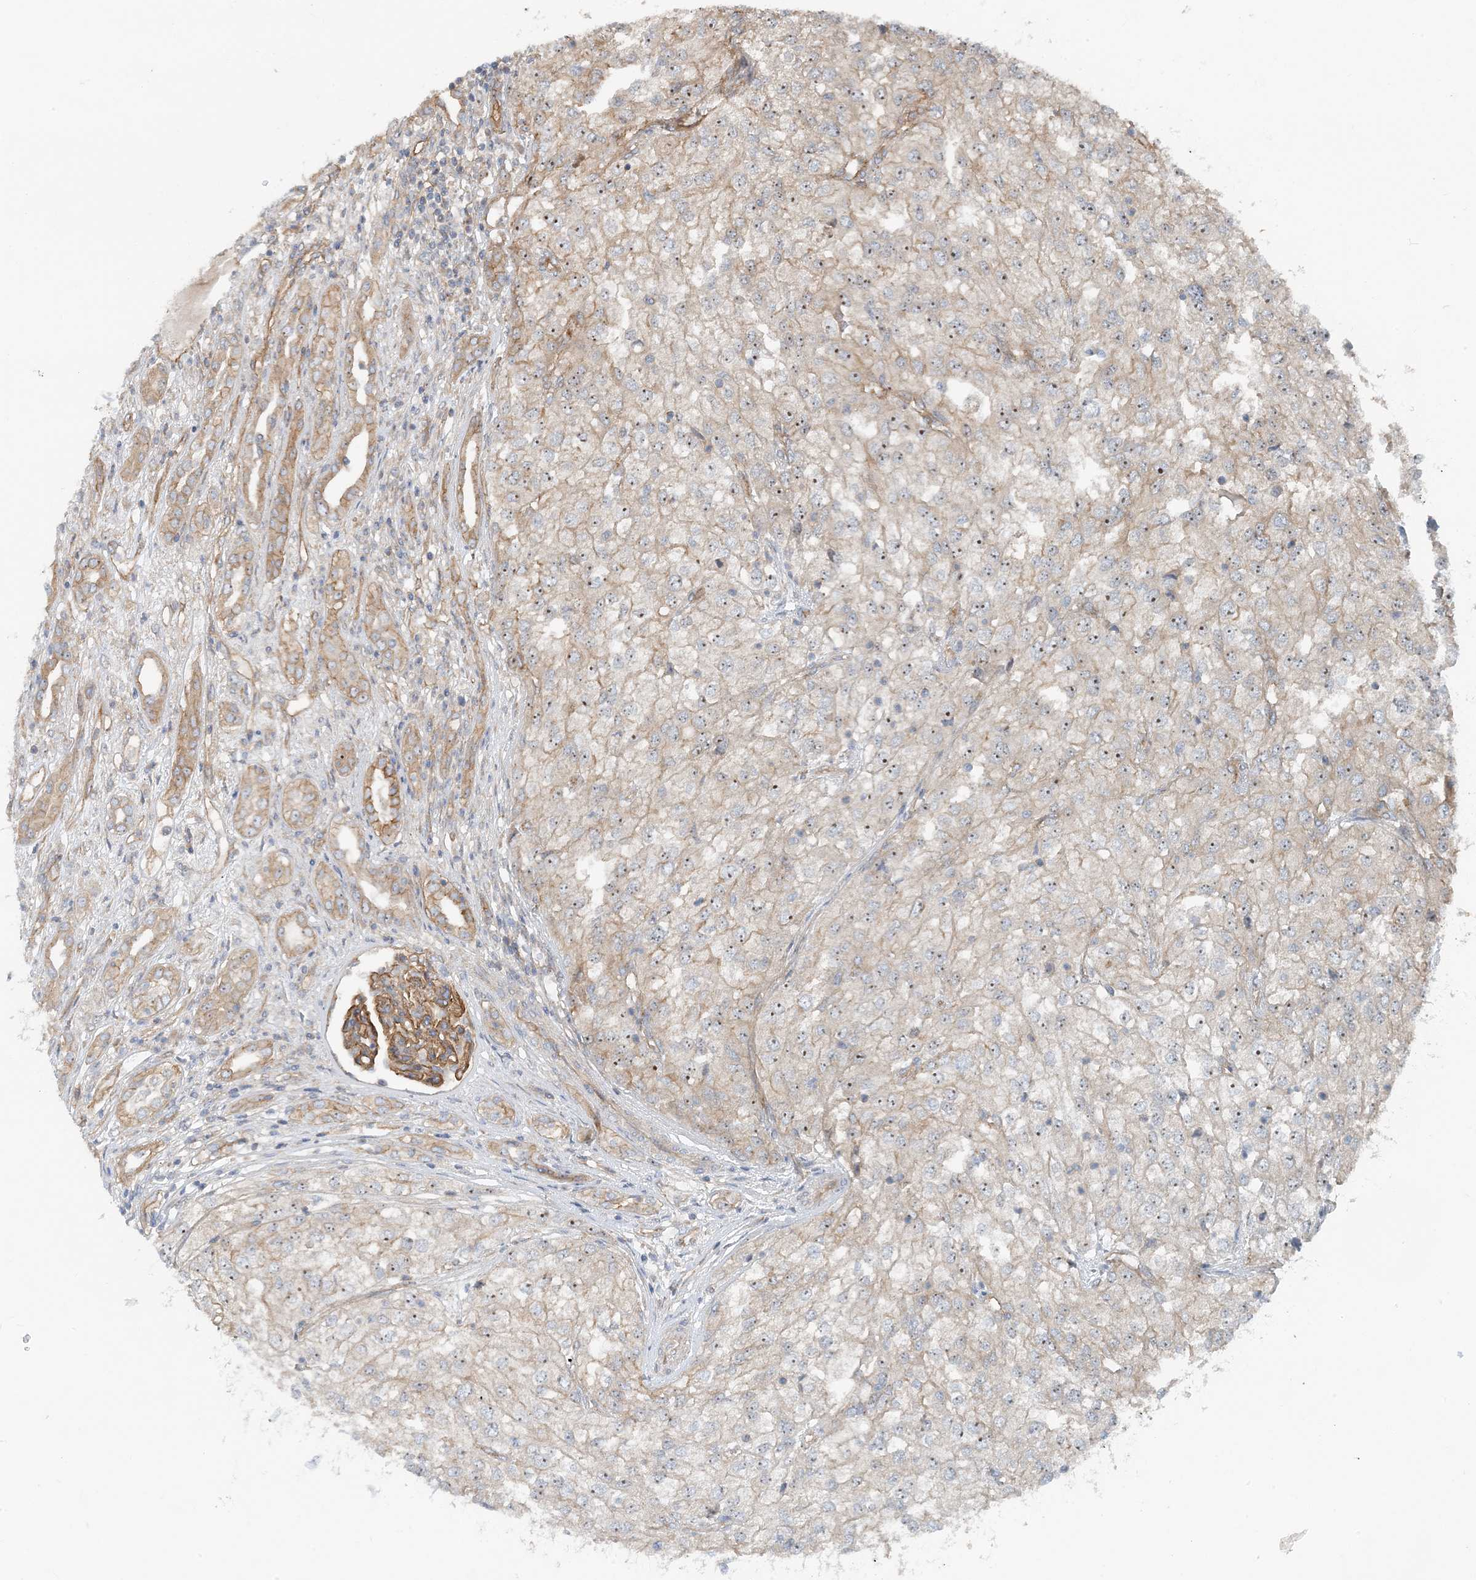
{"staining": {"intensity": "weak", "quantity": "25%-75%", "location": "cytoplasmic/membranous,nuclear"}, "tissue": "renal cancer", "cell_type": "Tumor cells", "image_type": "cancer", "snomed": [{"axis": "morphology", "description": "Adenocarcinoma, NOS"}, {"axis": "topography", "description": "Kidney"}], "caption": "The histopathology image displays staining of renal adenocarcinoma, revealing weak cytoplasmic/membranous and nuclear protein staining (brown color) within tumor cells.", "gene": "MYL5", "patient": {"sex": "female", "age": 54}}